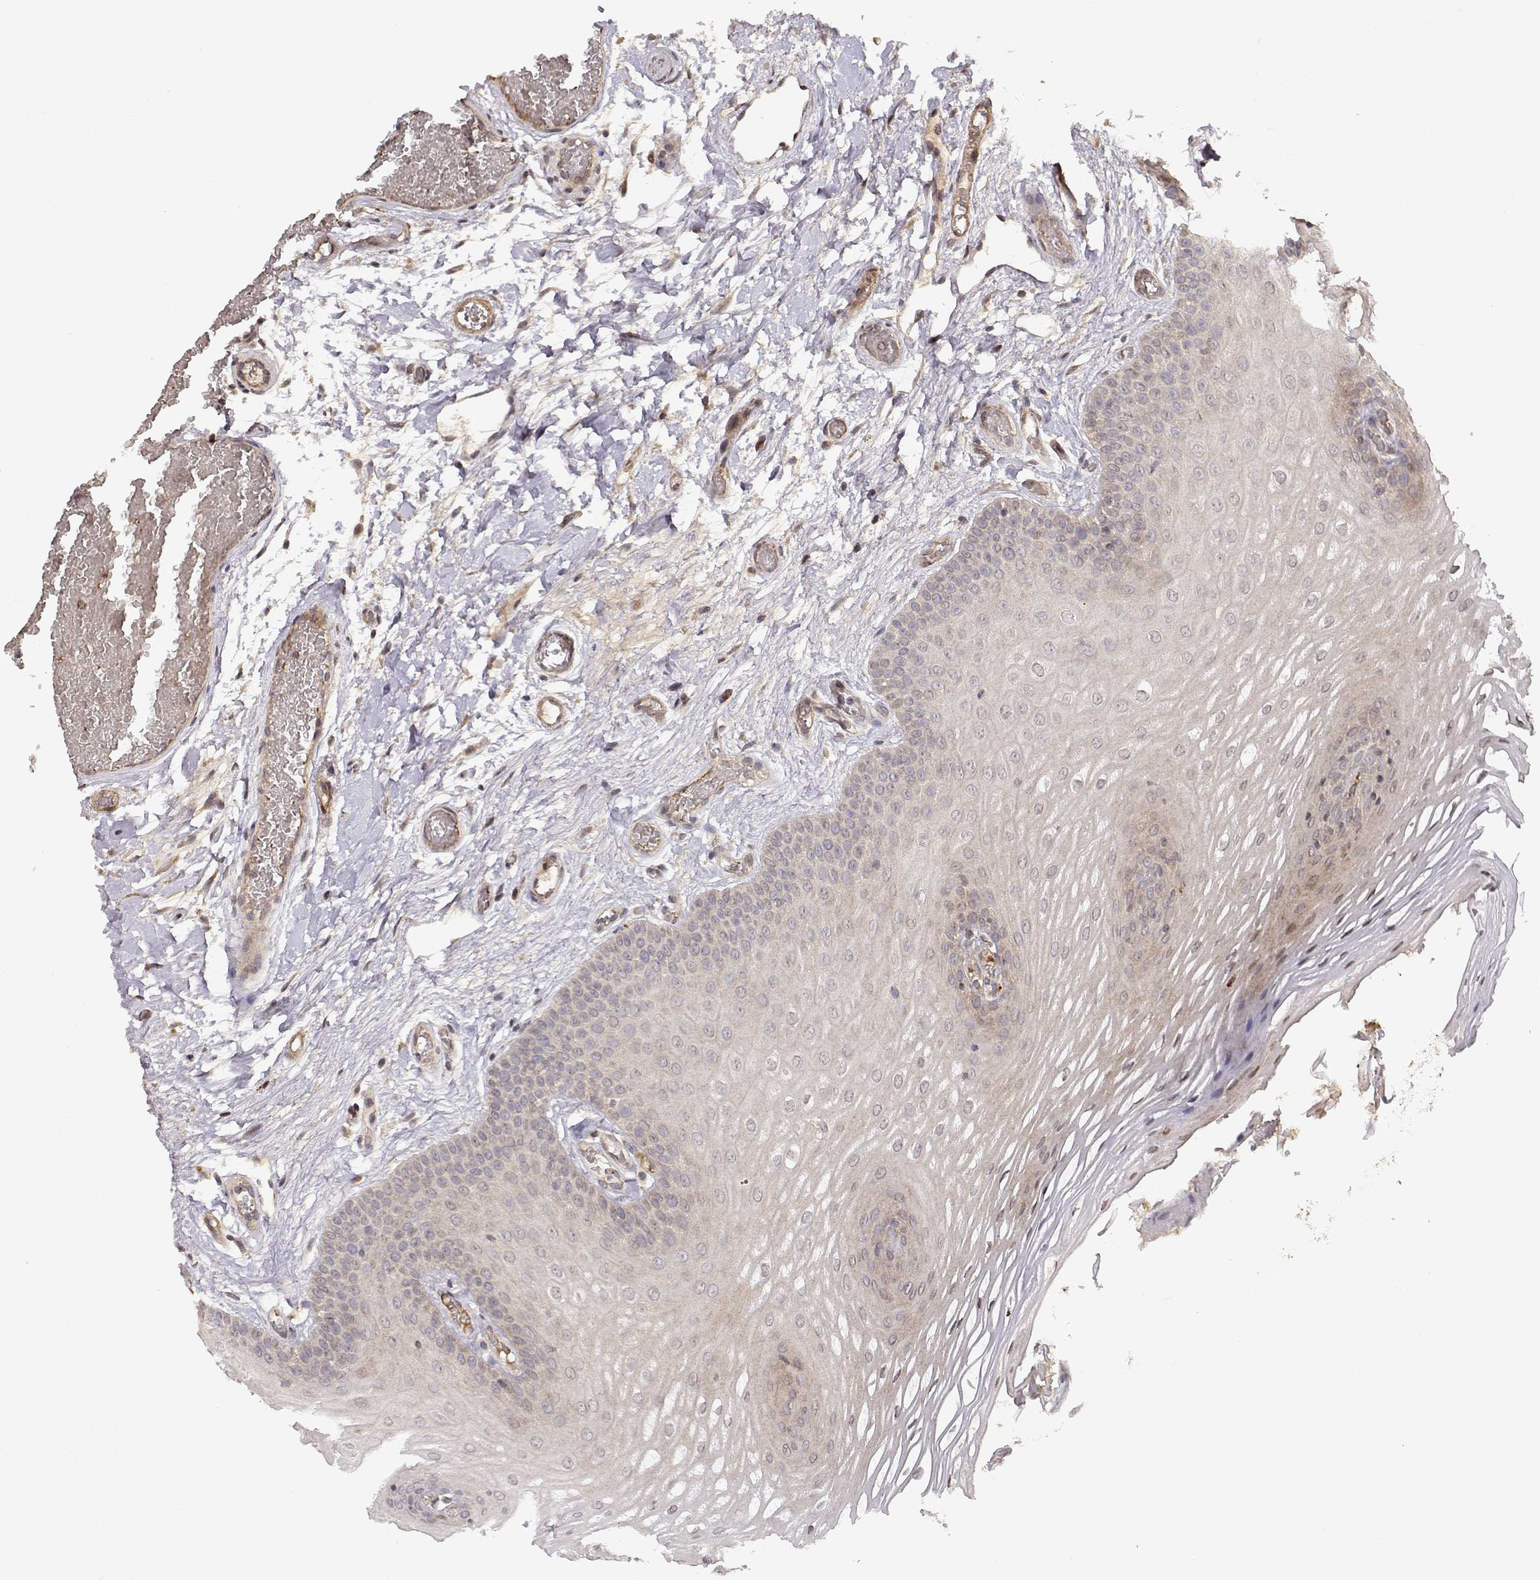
{"staining": {"intensity": "weak", "quantity": ">75%", "location": "cytoplasmic/membranous"}, "tissue": "oral mucosa", "cell_type": "Squamous epithelial cells", "image_type": "normal", "snomed": [{"axis": "morphology", "description": "Normal tissue, NOS"}, {"axis": "morphology", "description": "Squamous cell carcinoma, NOS"}, {"axis": "topography", "description": "Oral tissue"}, {"axis": "topography", "description": "Head-Neck"}], "caption": "Immunohistochemistry (DAB) staining of unremarkable oral mucosa reveals weak cytoplasmic/membranous protein staining in about >75% of squamous epithelial cells.", "gene": "PICK1", "patient": {"sex": "male", "age": 78}}